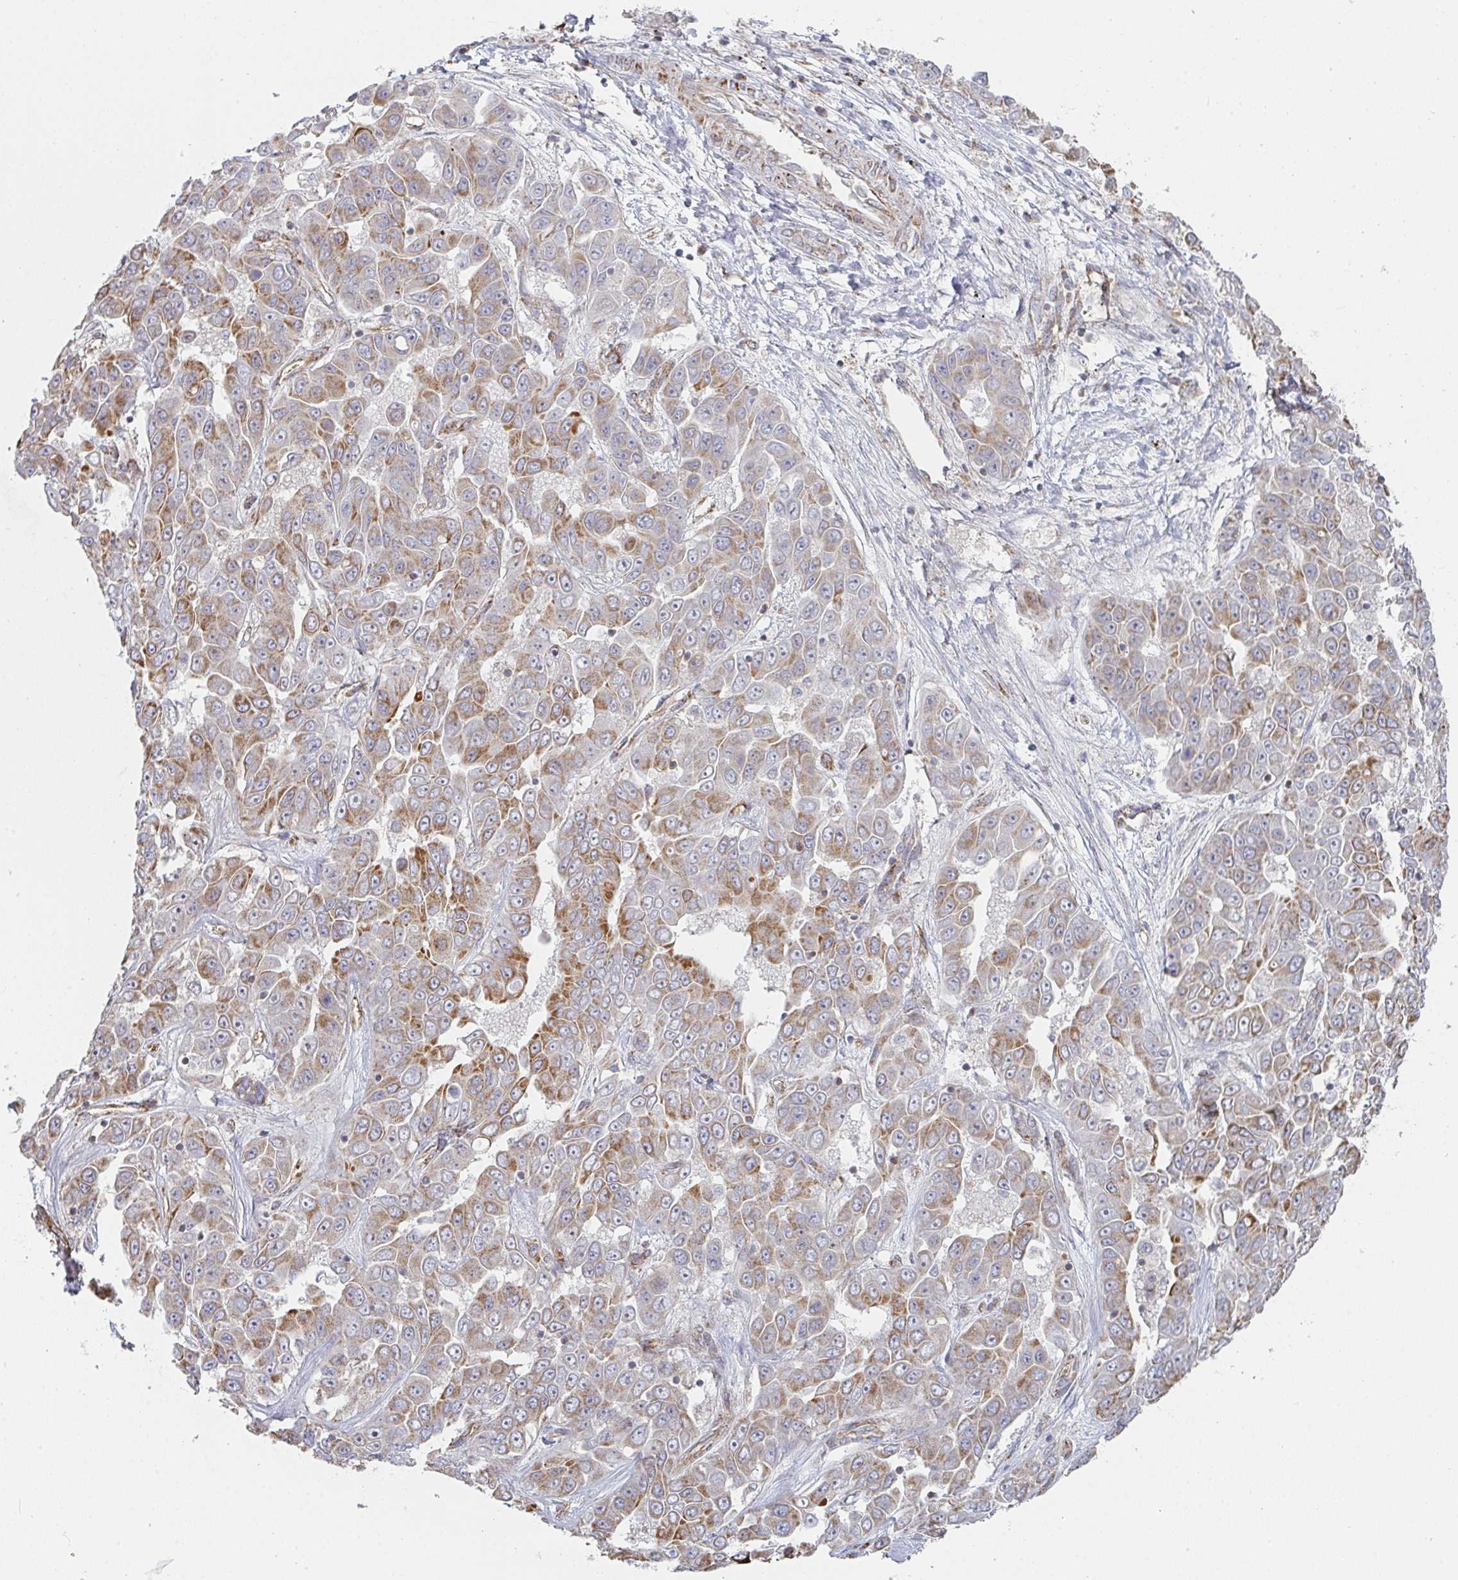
{"staining": {"intensity": "moderate", "quantity": "25%-75%", "location": "cytoplasmic/membranous"}, "tissue": "liver cancer", "cell_type": "Tumor cells", "image_type": "cancer", "snomed": [{"axis": "morphology", "description": "Cholangiocarcinoma"}, {"axis": "topography", "description": "Liver"}], "caption": "Human liver cancer stained for a protein (brown) exhibits moderate cytoplasmic/membranous positive staining in approximately 25%-75% of tumor cells.", "gene": "ZNF526", "patient": {"sex": "female", "age": 52}}